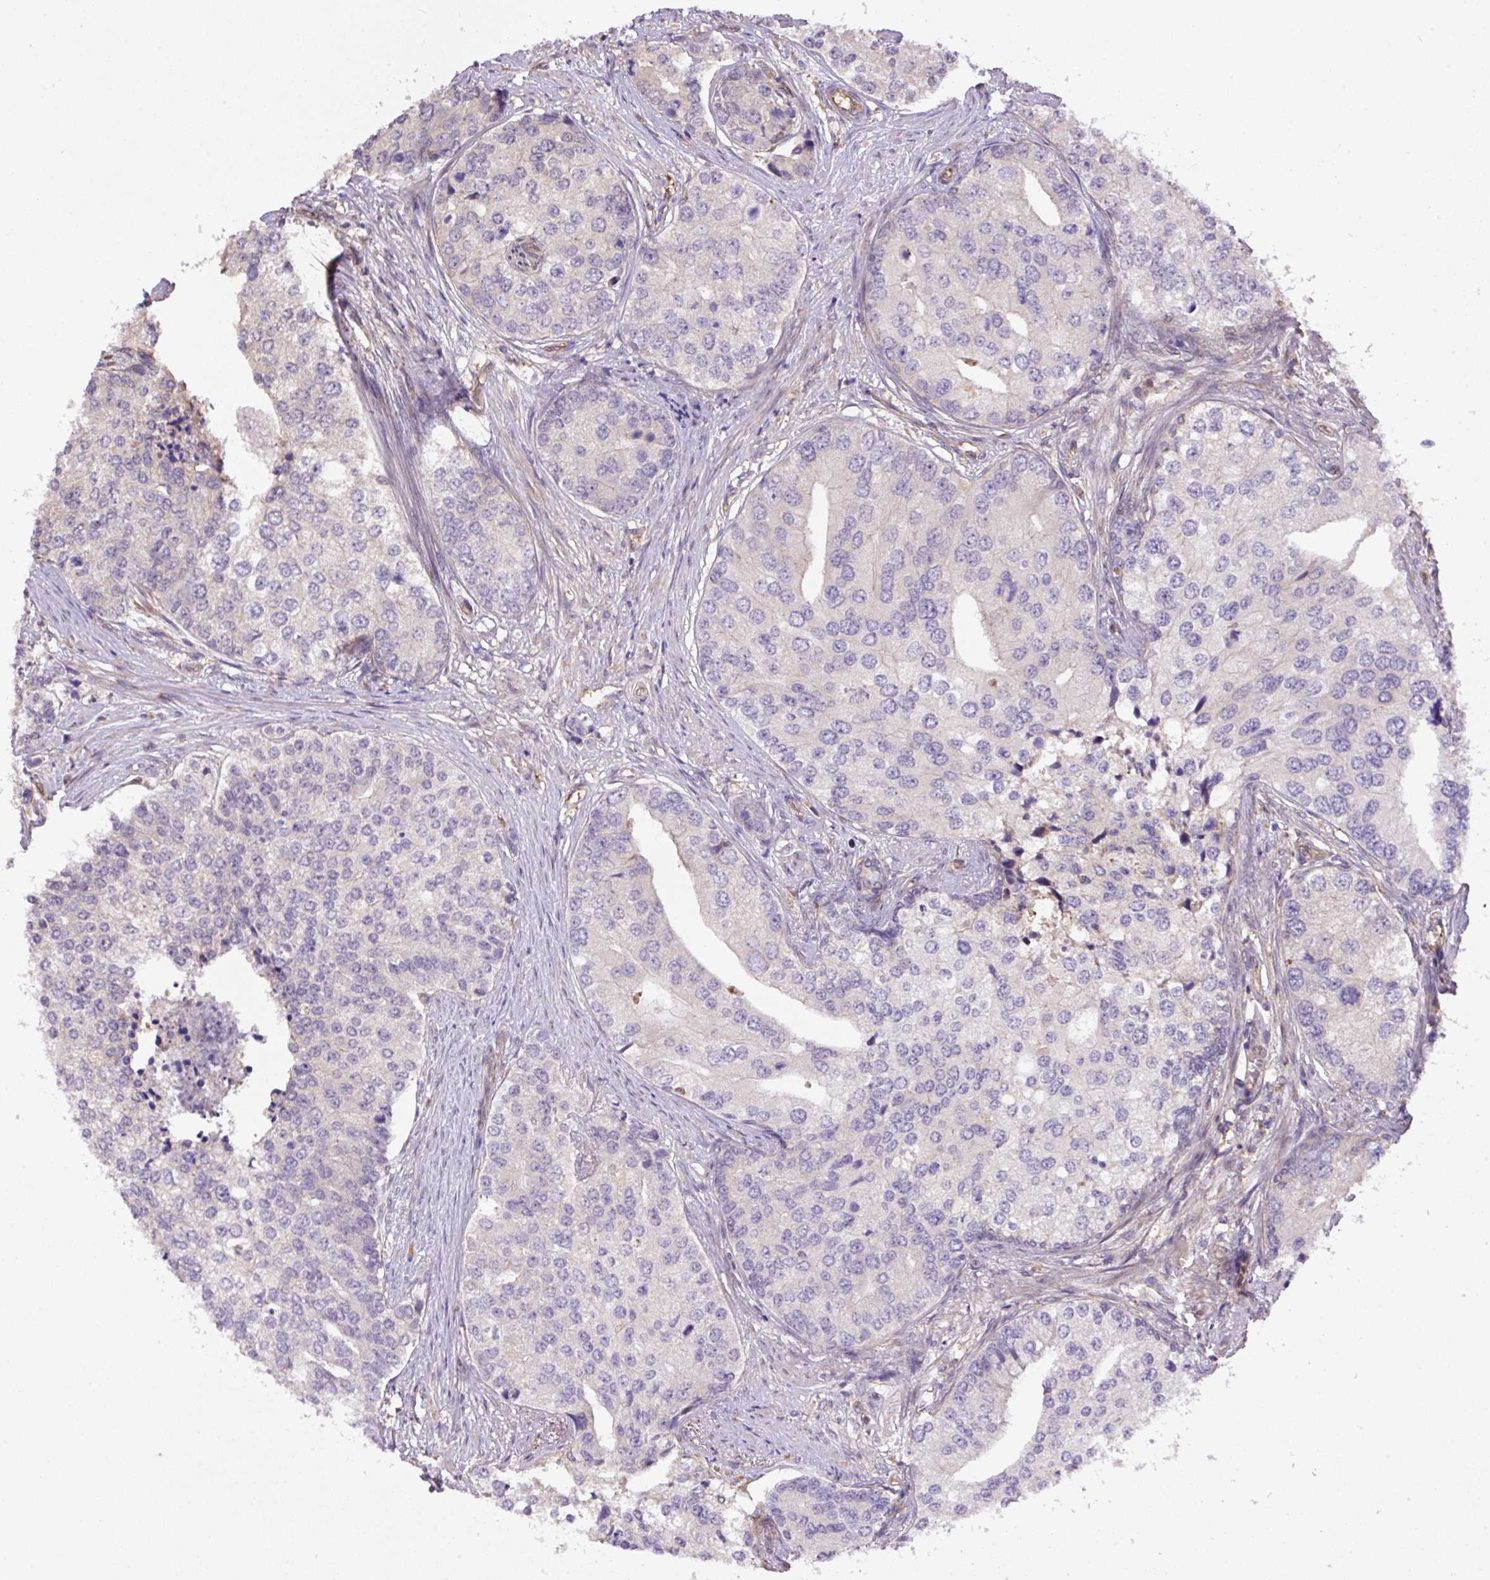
{"staining": {"intensity": "negative", "quantity": "none", "location": "none"}, "tissue": "prostate cancer", "cell_type": "Tumor cells", "image_type": "cancer", "snomed": [{"axis": "morphology", "description": "Adenocarcinoma, High grade"}, {"axis": "topography", "description": "Prostate"}], "caption": "Tumor cells show no significant protein expression in prostate cancer (adenocarcinoma (high-grade)). Nuclei are stained in blue.", "gene": "PPME1", "patient": {"sex": "male", "age": 62}}